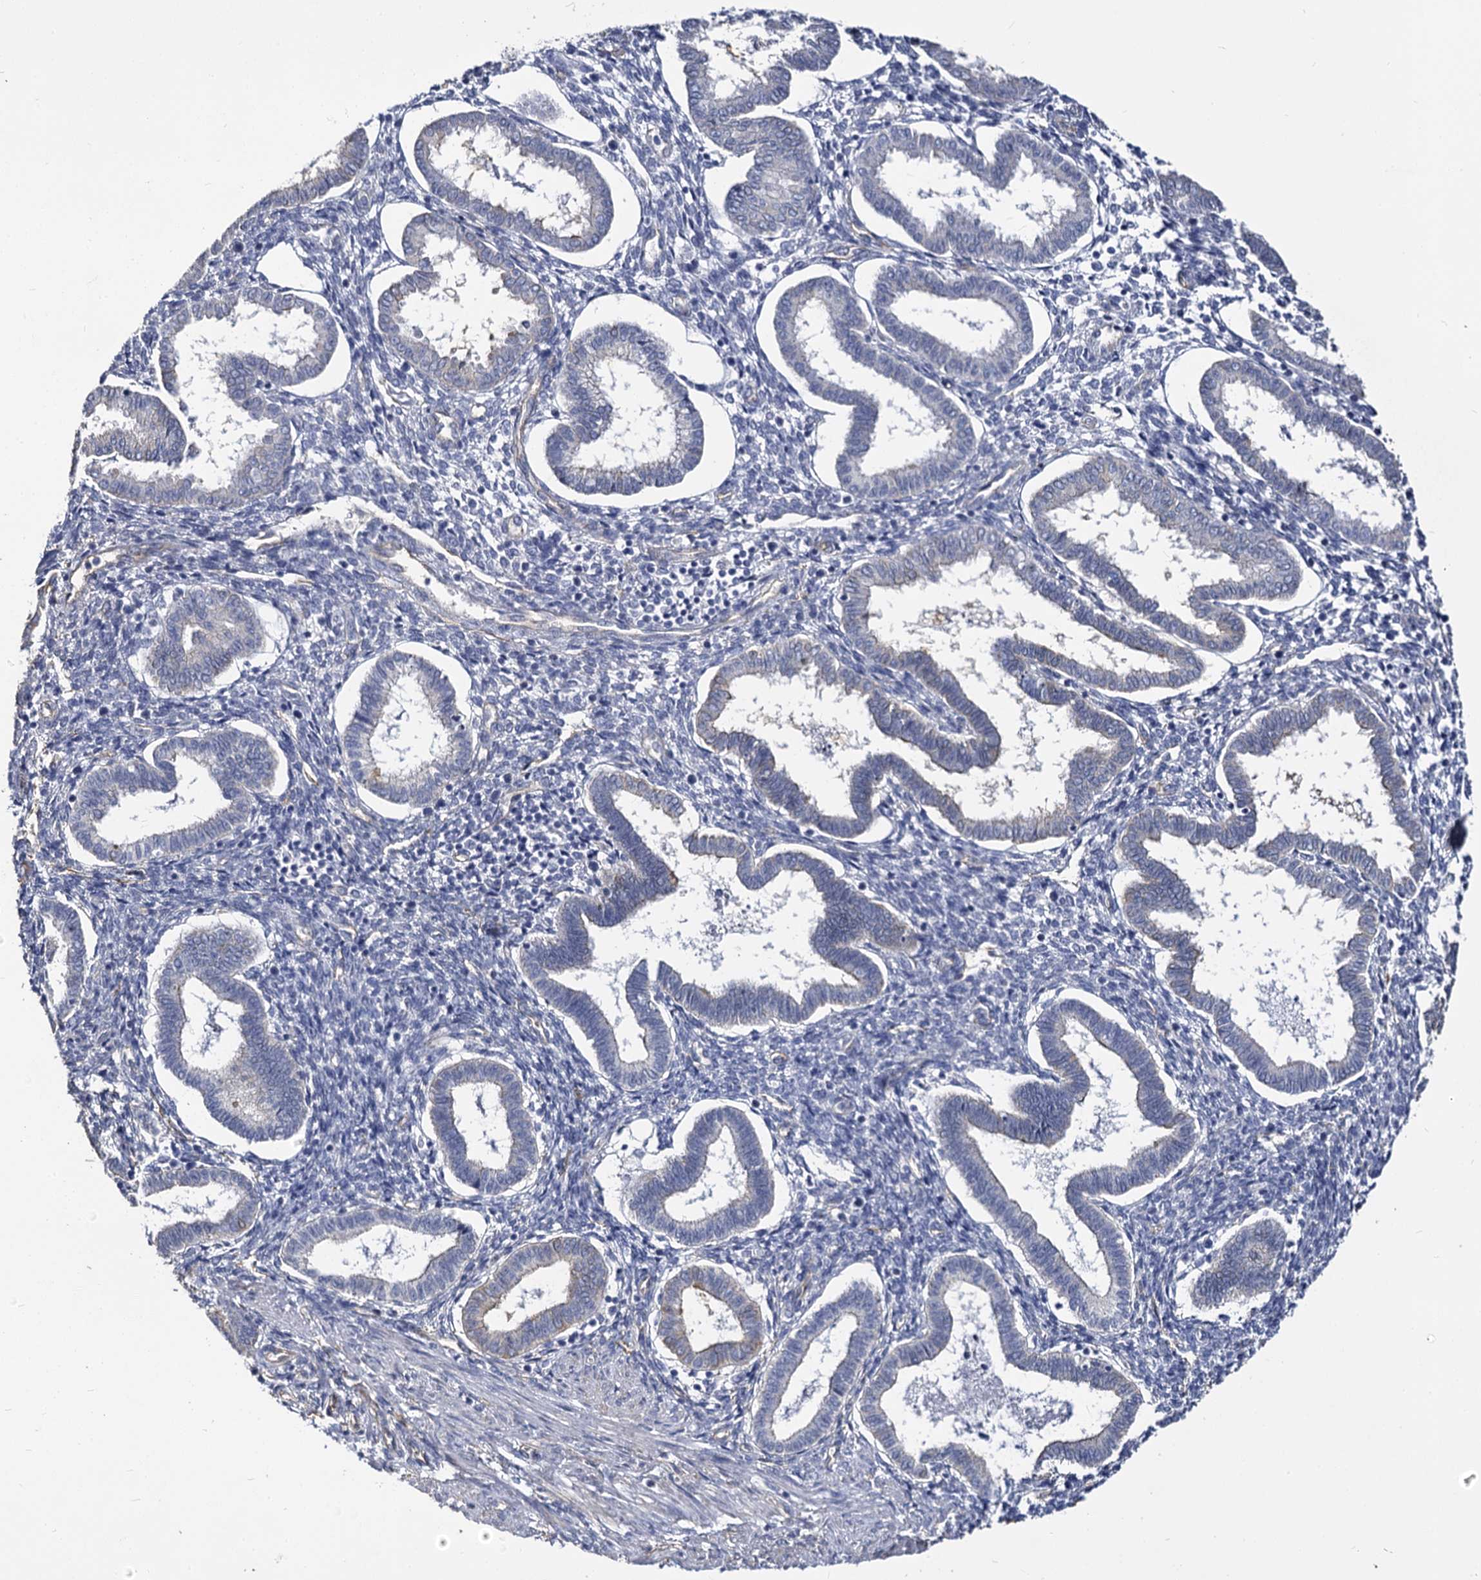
{"staining": {"intensity": "negative", "quantity": "none", "location": "none"}, "tissue": "endometrium", "cell_type": "Cells in endometrial stroma", "image_type": "normal", "snomed": [{"axis": "morphology", "description": "Normal tissue, NOS"}, {"axis": "topography", "description": "Endometrium"}], "caption": "Cells in endometrial stroma show no significant staining in normal endometrium. The staining is performed using DAB brown chromogen with nuclei counter-stained in using hematoxylin.", "gene": "CBFB", "patient": {"sex": "female", "age": 24}}